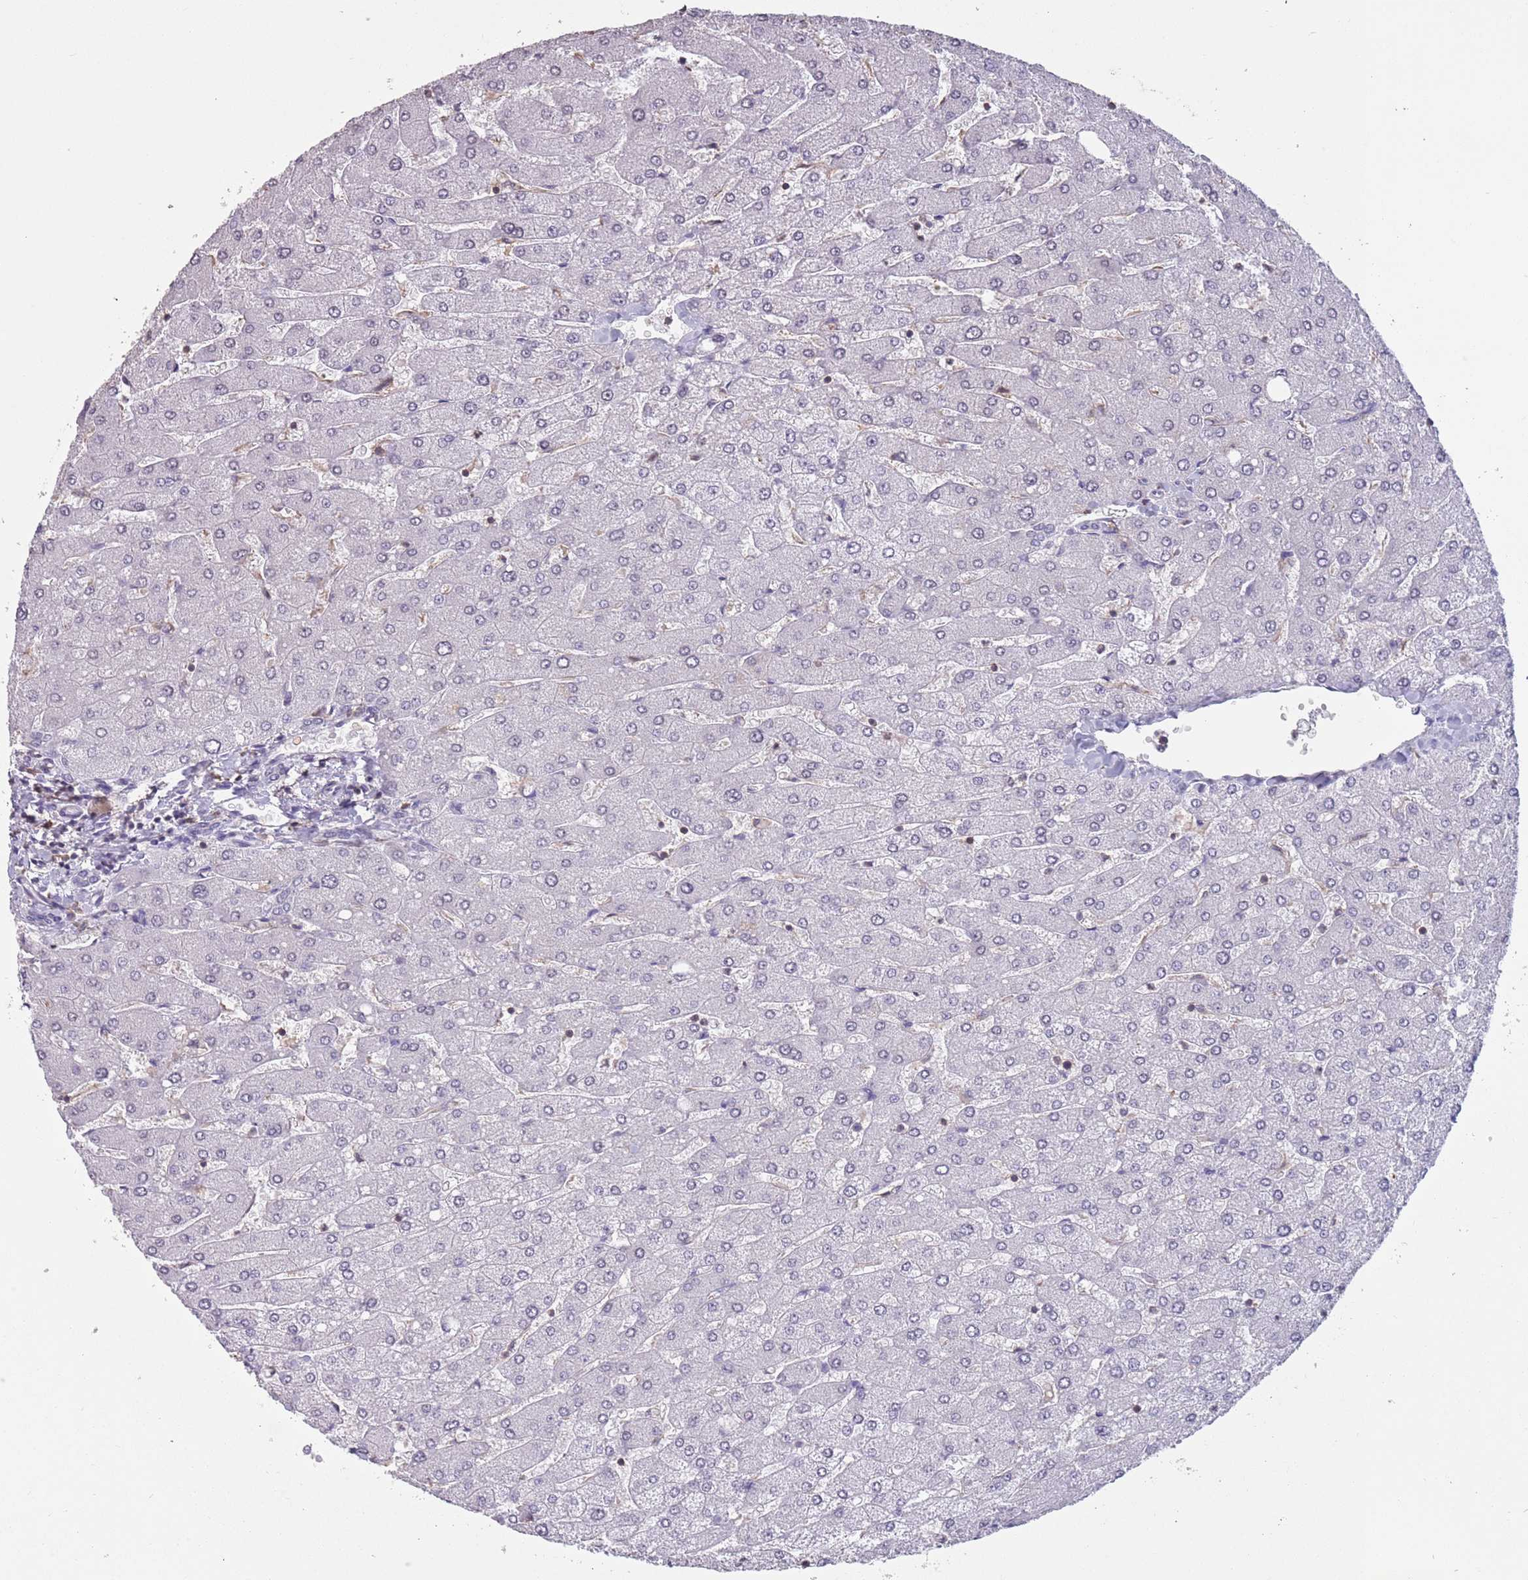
{"staining": {"intensity": "negative", "quantity": "none", "location": "none"}, "tissue": "liver", "cell_type": "Cholangiocytes", "image_type": "normal", "snomed": [{"axis": "morphology", "description": "Normal tissue, NOS"}, {"axis": "topography", "description": "Liver"}], "caption": "Photomicrograph shows no protein expression in cholangiocytes of normal liver.", "gene": "SUN5", "patient": {"sex": "male", "age": 55}}